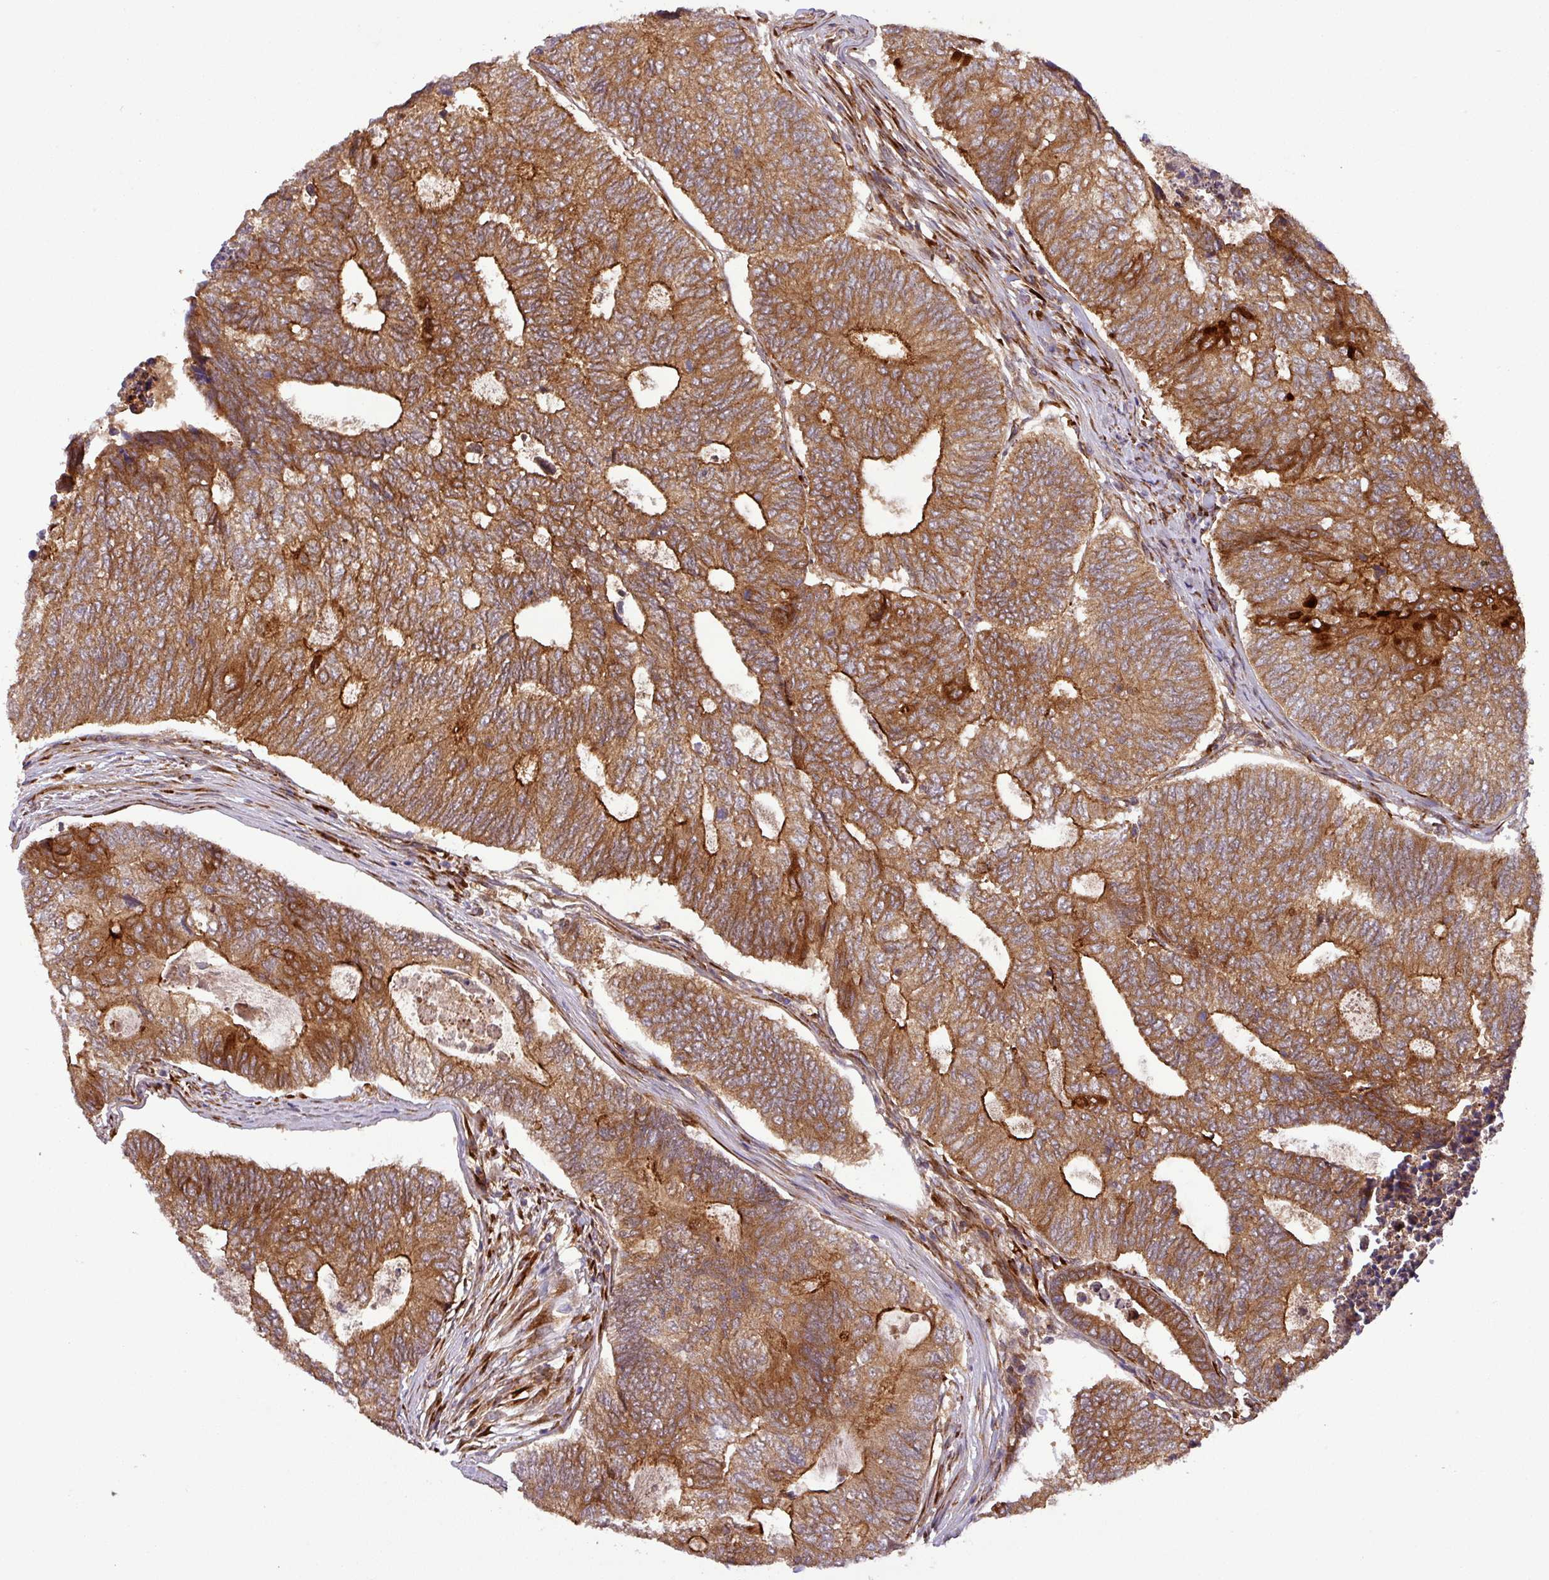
{"staining": {"intensity": "strong", "quantity": ">75%", "location": "cytoplasmic/membranous"}, "tissue": "colorectal cancer", "cell_type": "Tumor cells", "image_type": "cancer", "snomed": [{"axis": "morphology", "description": "Adenocarcinoma, NOS"}, {"axis": "topography", "description": "Colon"}], "caption": "The photomicrograph exhibits immunohistochemical staining of adenocarcinoma (colorectal). There is strong cytoplasmic/membranous expression is seen in approximately >75% of tumor cells. Ihc stains the protein in brown and the nuclei are stained blue.", "gene": "ART1", "patient": {"sex": "female", "age": 67}}